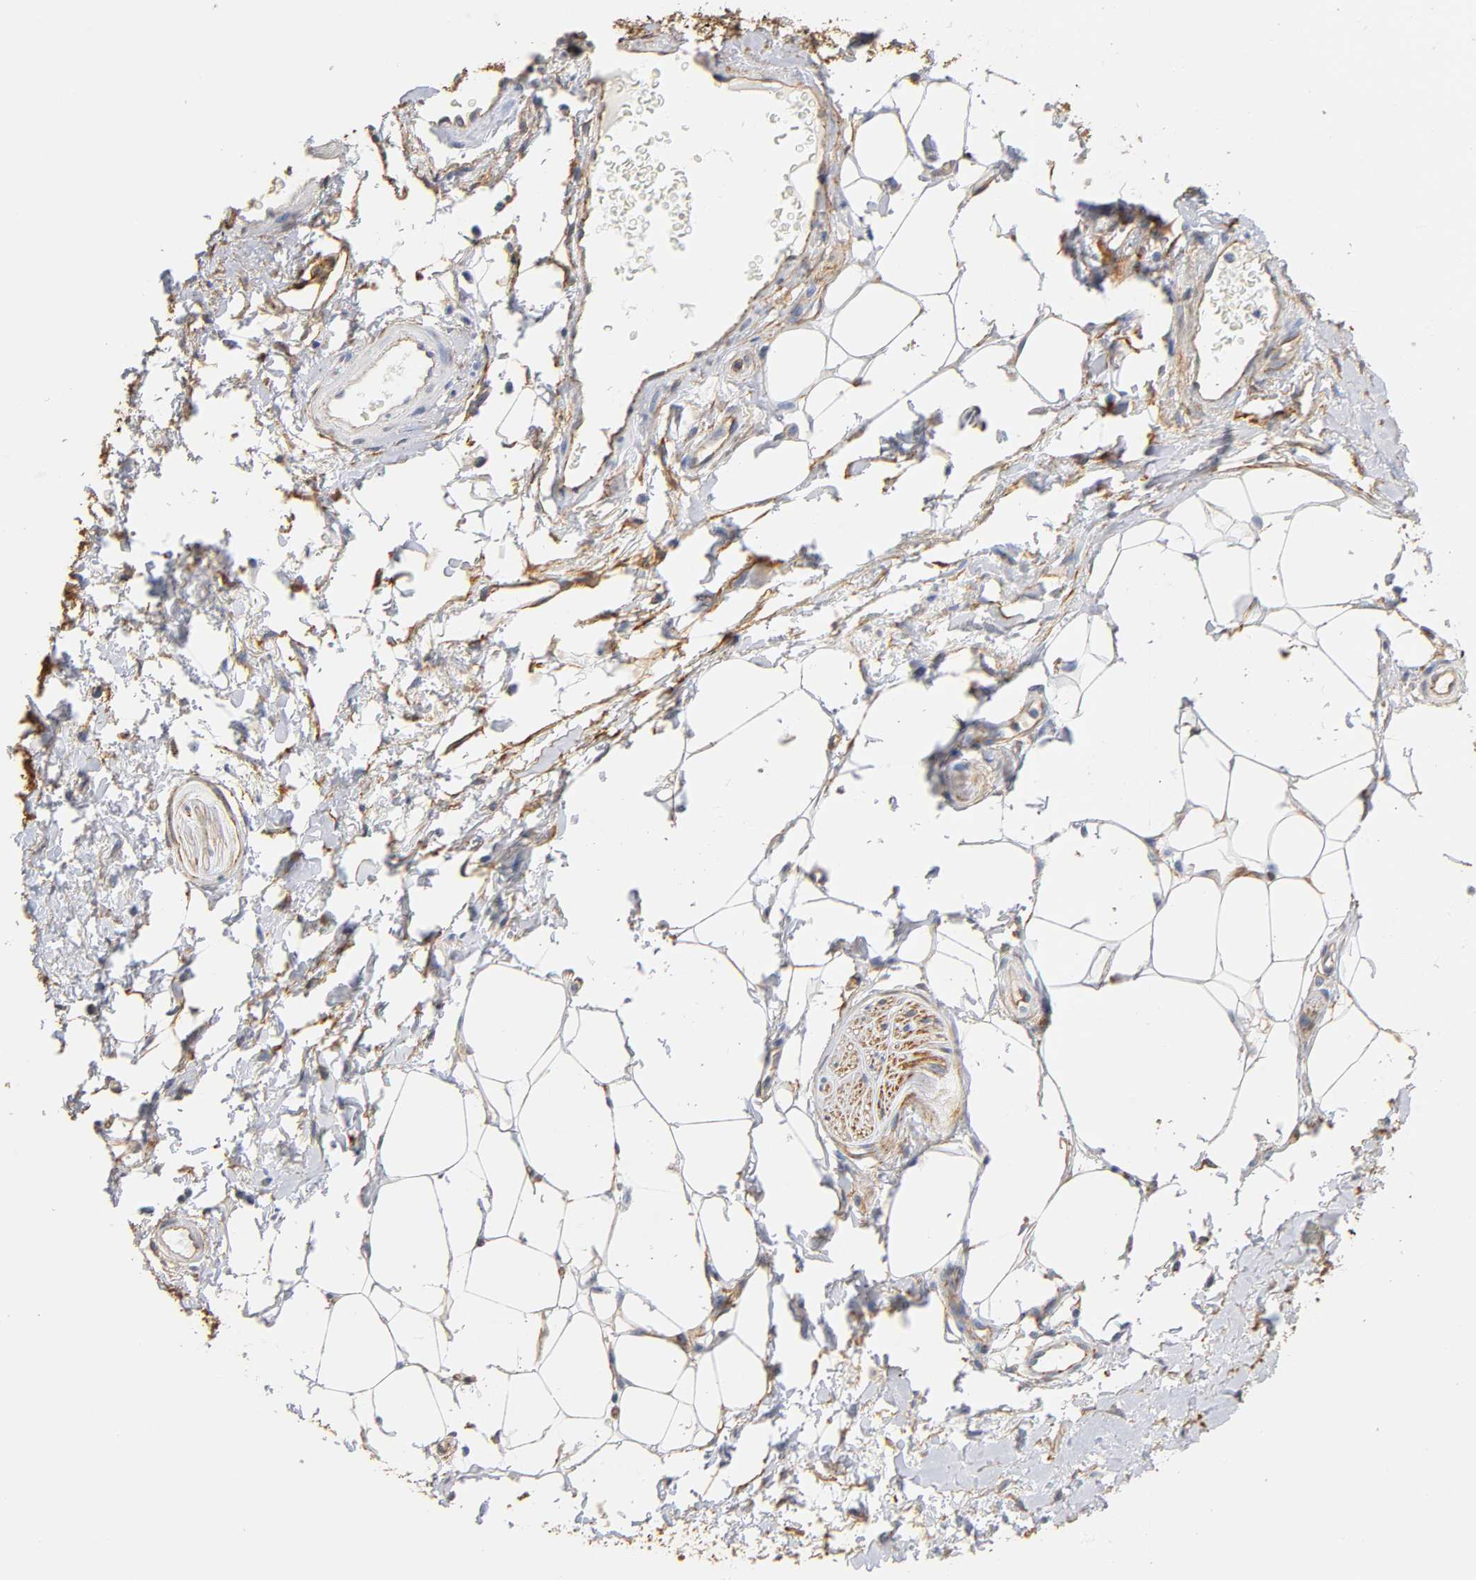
{"staining": {"intensity": "weak", "quantity": "25%-75%", "location": "cytoplasmic/membranous"}, "tissue": "adipose tissue", "cell_type": "Adipocytes", "image_type": "normal", "snomed": [{"axis": "morphology", "description": "Normal tissue, NOS"}, {"axis": "topography", "description": "Soft tissue"}, {"axis": "topography", "description": "Peripheral nerve tissue"}], "caption": "DAB immunohistochemical staining of benign human adipose tissue shows weak cytoplasmic/membranous protein staining in about 25%-75% of adipocytes.", "gene": "SPTAN1", "patient": {"sex": "female", "age": 71}}